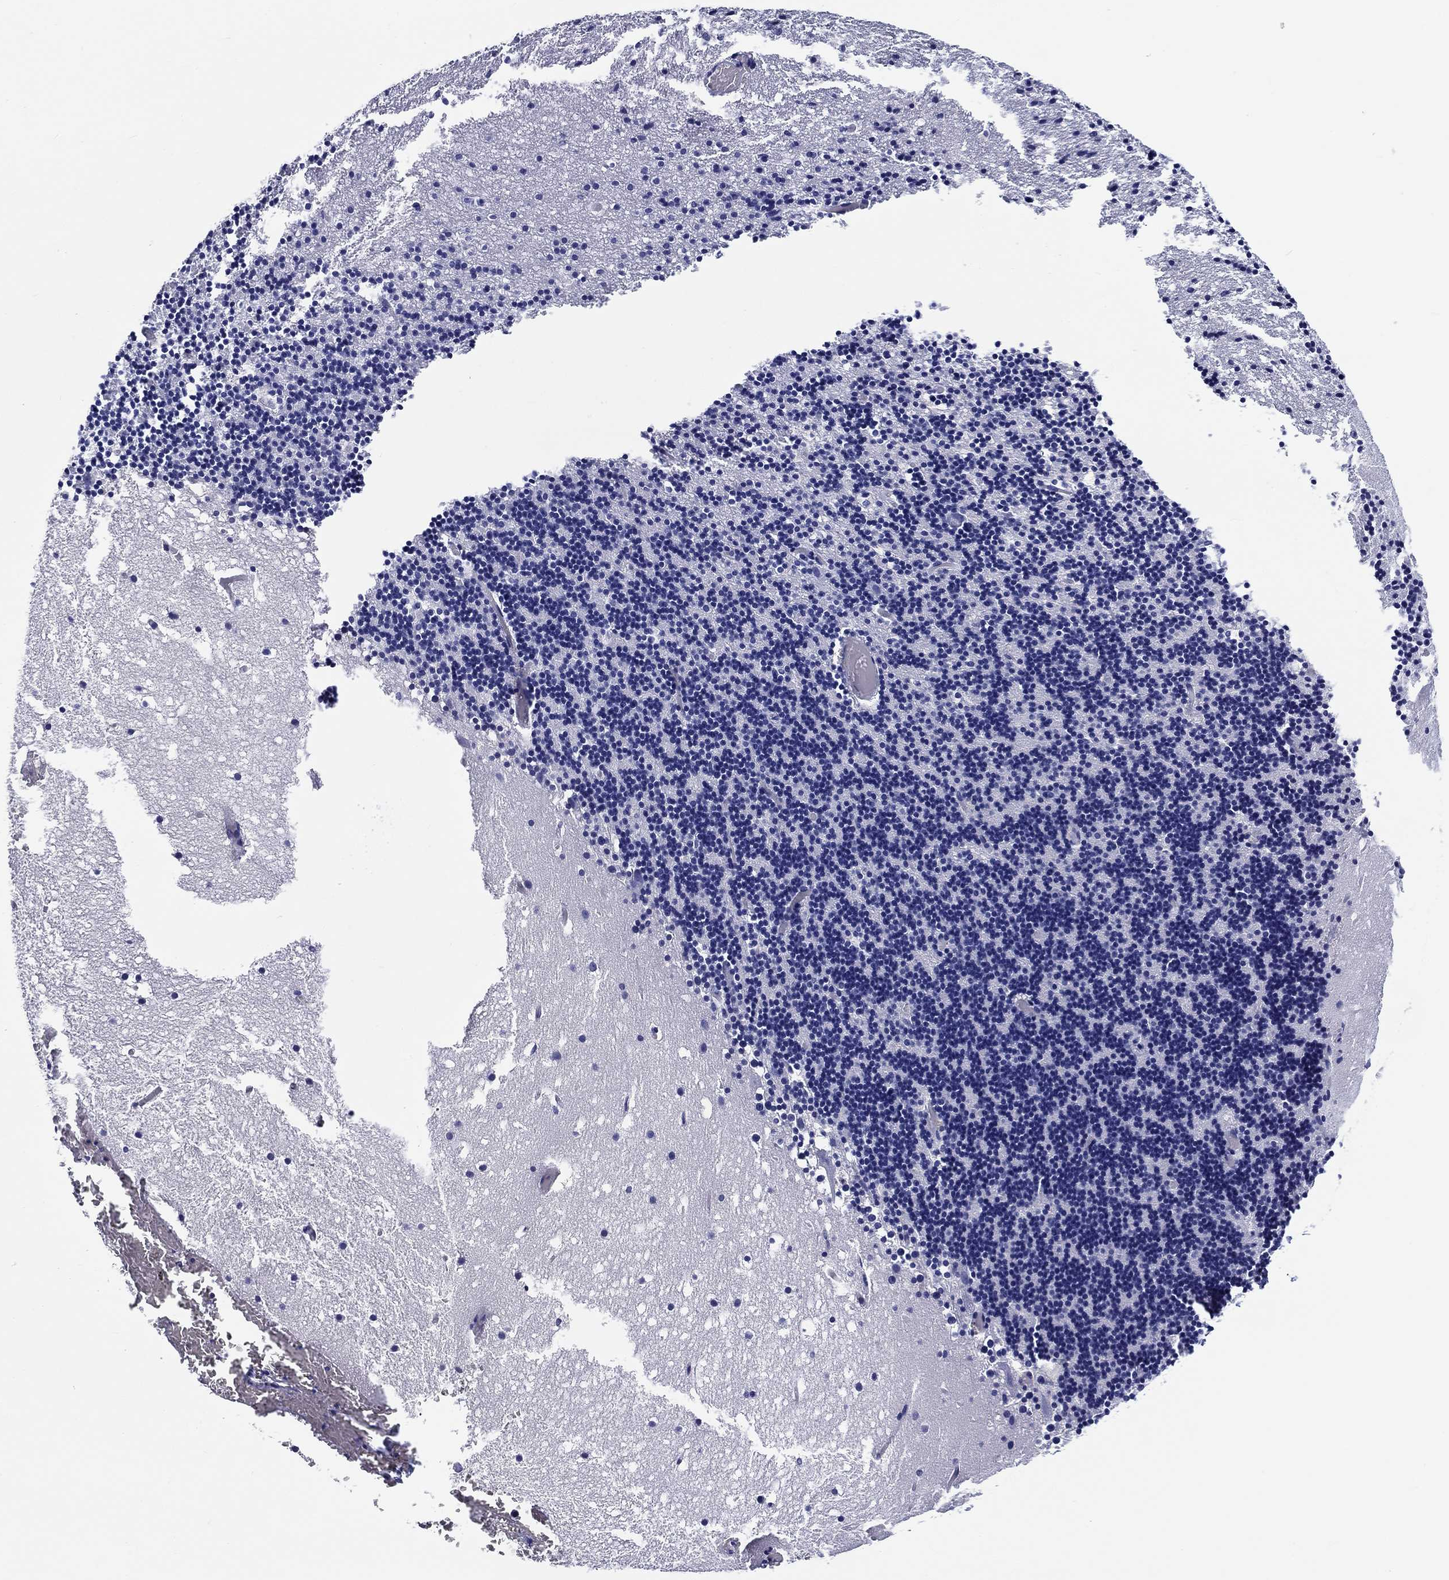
{"staining": {"intensity": "negative", "quantity": "none", "location": "none"}, "tissue": "cerebellum", "cell_type": "Cells in granular layer", "image_type": "normal", "snomed": [{"axis": "morphology", "description": "Normal tissue, NOS"}, {"axis": "topography", "description": "Cerebellum"}], "caption": "Cells in granular layer show no significant expression in normal cerebellum. (DAB (3,3'-diaminobenzidine) immunohistochemistry (IHC), high magnification).", "gene": "H1", "patient": {"sex": "male", "age": 37}}